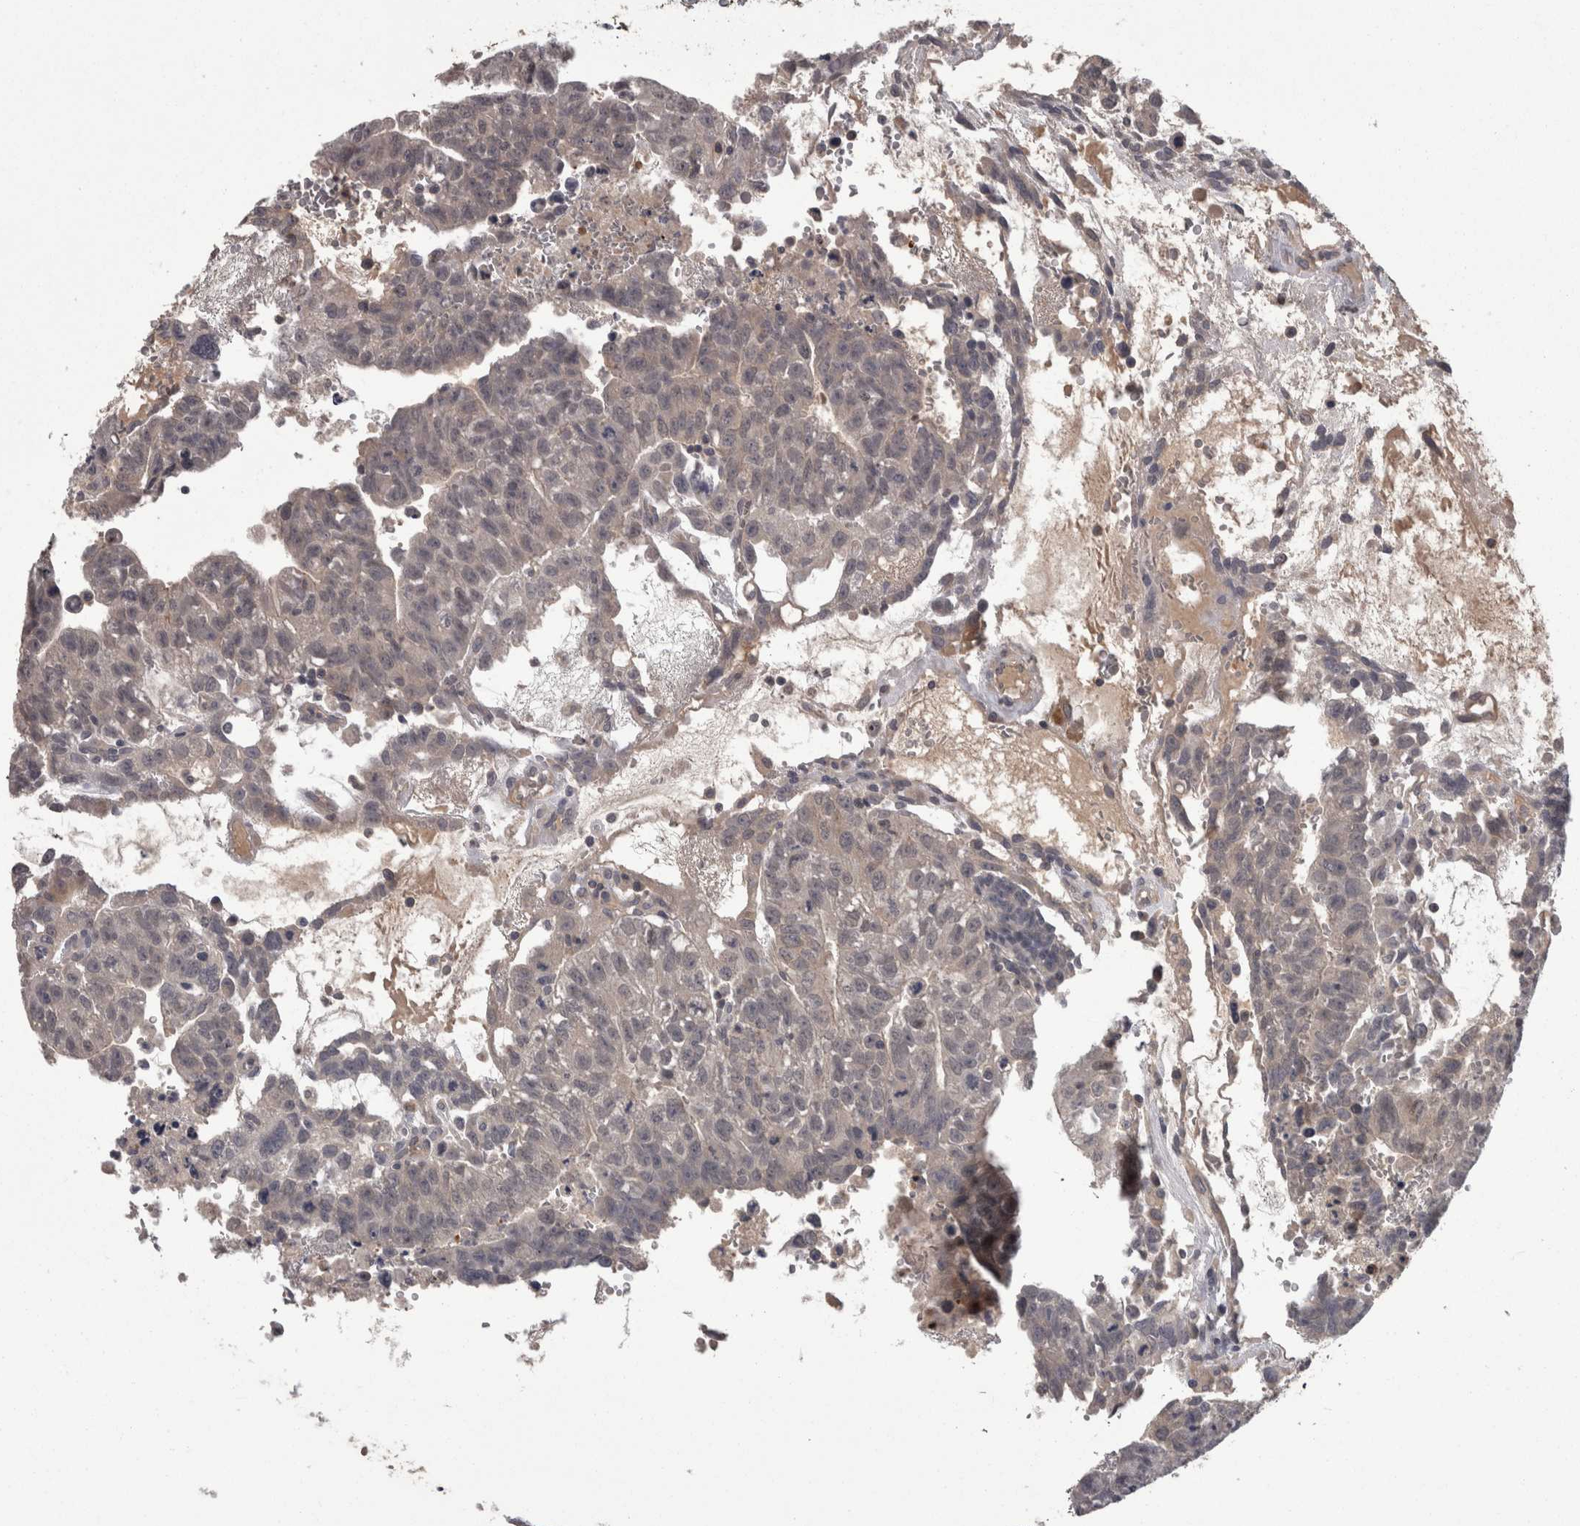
{"staining": {"intensity": "weak", "quantity": "<25%", "location": "cytoplasmic/membranous"}, "tissue": "testis cancer", "cell_type": "Tumor cells", "image_type": "cancer", "snomed": [{"axis": "morphology", "description": "Seminoma, NOS"}, {"axis": "morphology", "description": "Carcinoma, Embryonal, NOS"}, {"axis": "topography", "description": "Testis"}], "caption": "DAB immunohistochemical staining of seminoma (testis) displays no significant expression in tumor cells.", "gene": "PON3", "patient": {"sex": "male", "age": 52}}